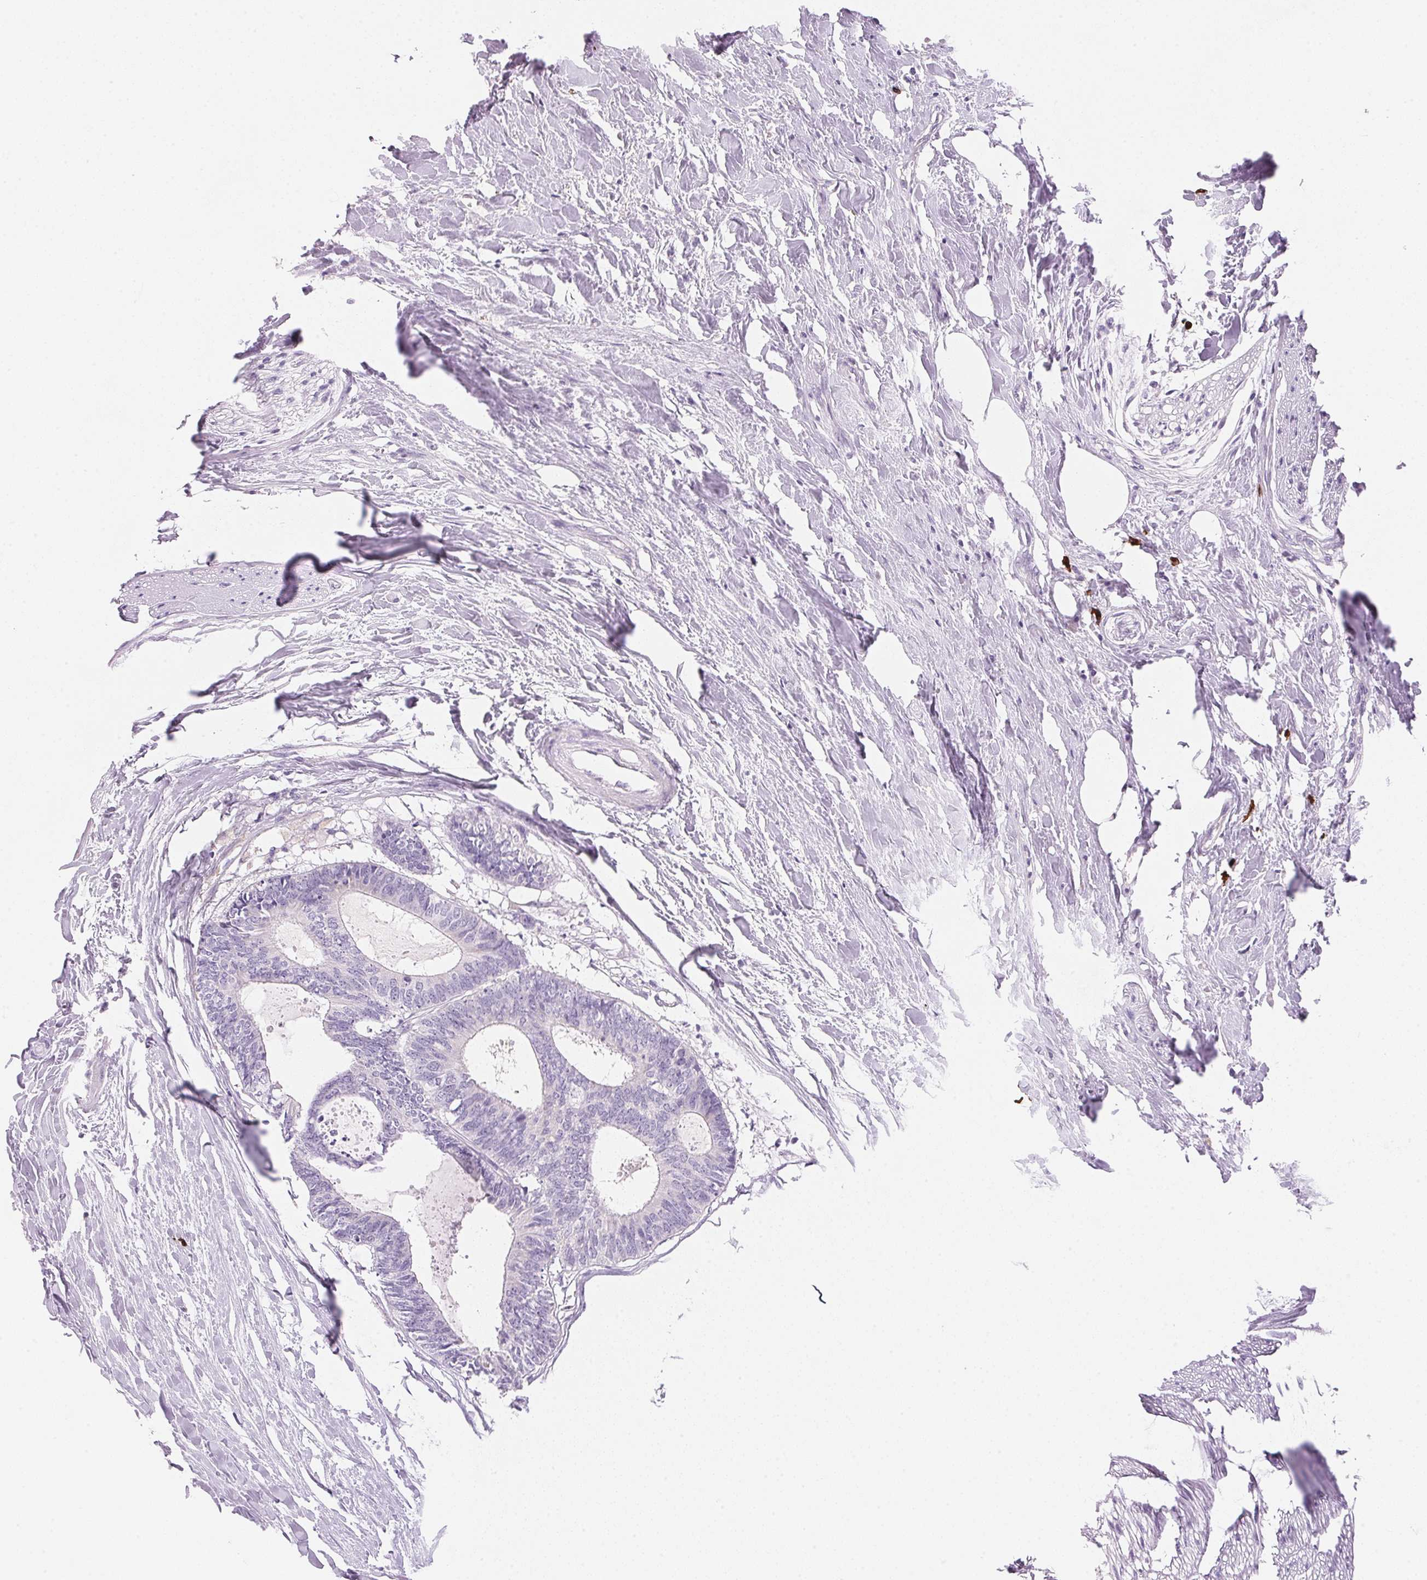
{"staining": {"intensity": "negative", "quantity": "none", "location": "none"}, "tissue": "colorectal cancer", "cell_type": "Tumor cells", "image_type": "cancer", "snomed": [{"axis": "morphology", "description": "Adenocarcinoma, NOS"}, {"axis": "topography", "description": "Colon"}, {"axis": "topography", "description": "Rectum"}], "caption": "Immunohistochemistry histopathology image of neoplastic tissue: colorectal cancer stained with DAB displays no significant protein positivity in tumor cells.", "gene": "CYP11B1", "patient": {"sex": "male", "age": 57}}